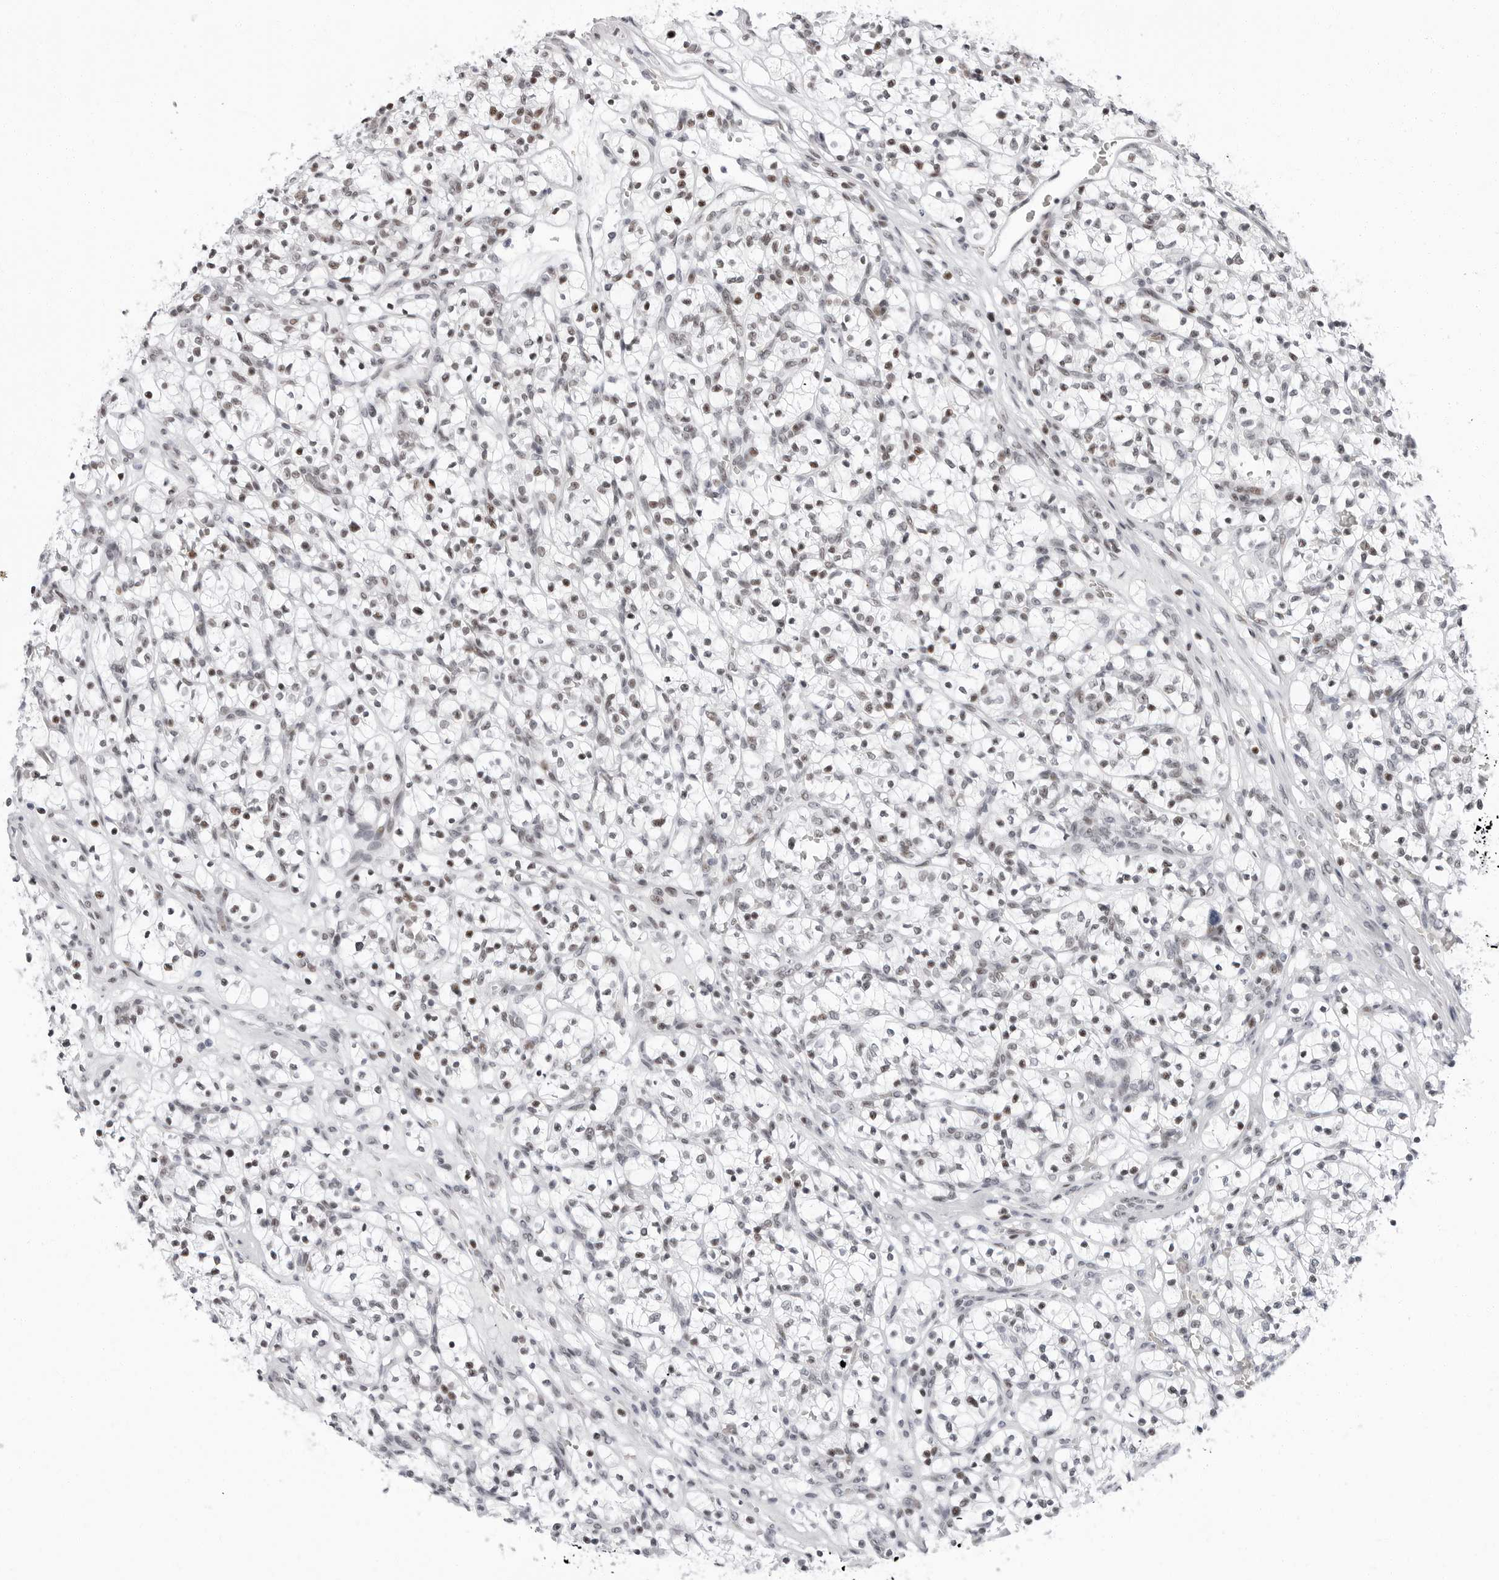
{"staining": {"intensity": "moderate", "quantity": "25%-75%", "location": "nuclear"}, "tissue": "renal cancer", "cell_type": "Tumor cells", "image_type": "cancer", "snomed": [{"axis": "morphology", "description": "Adenocarcinoma, NOS"}, {"axis": "topography", "description": "Kidney"}], "caption": "Immunohistochemistry (IHC) of renal cancer (adenocarcinoma) exhibits medium levels of moderate nuclear expression in approximately 25%-75% of tumor cells.", "gene": "VEZF1", "patient": {"sex": "female", "age": 57}}